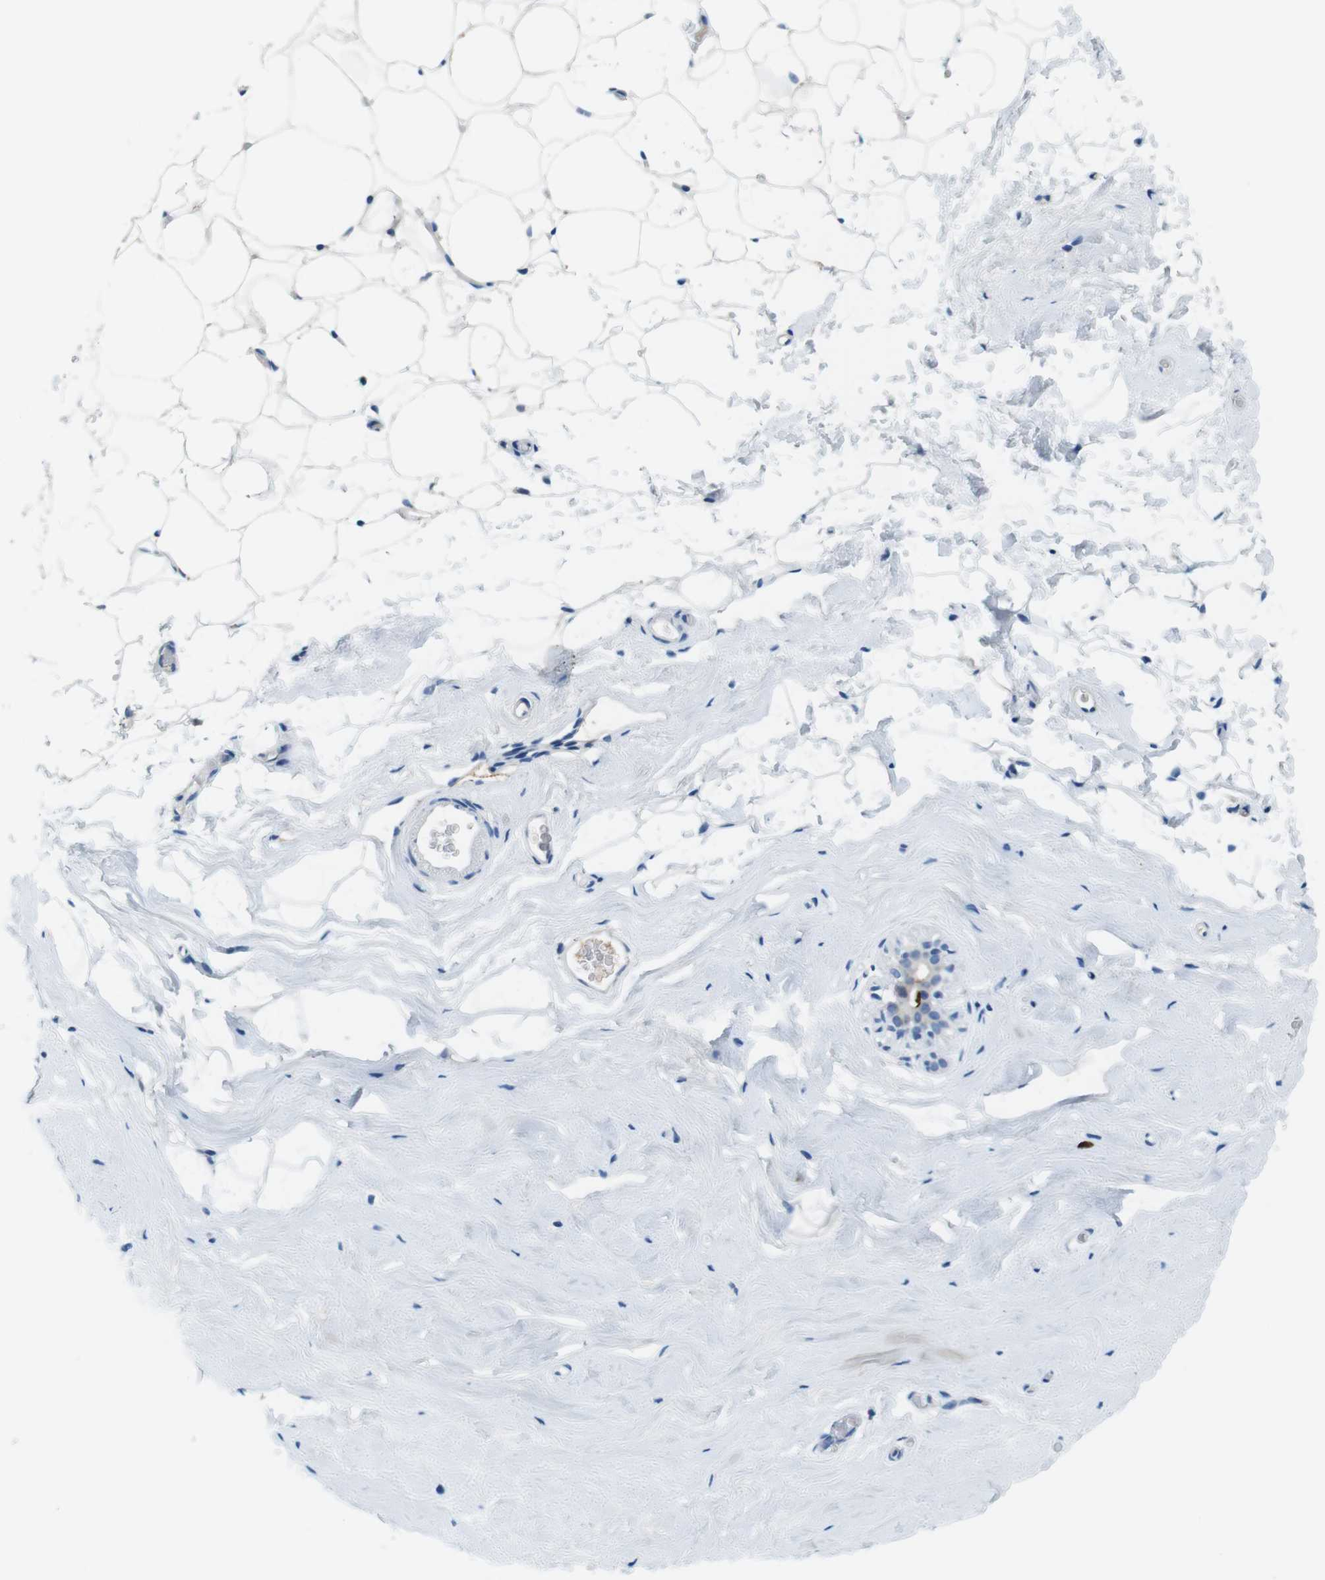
{"staining": {"intensity": "negative", "quantity": "none", "location": "none"}, "tissue": "breast", "cell_type": "Adipocytes", "image_type": "normal", "snomed": [{"axis": "morphology", "description": "Normal tissue, NOS"}, {"axis": "topography", "description": "Breast"}], "caption": "A high-resolution micrograph shows immunohistochemistry staining of unremarkable breast, which exhibits no significant positivity in adipocytes. (DAB immunohistochemistry visualized using brightfield microscopy, high magnification).", "gene": "SLC35A3", "patient": {"sex": "female", "age": 75}}